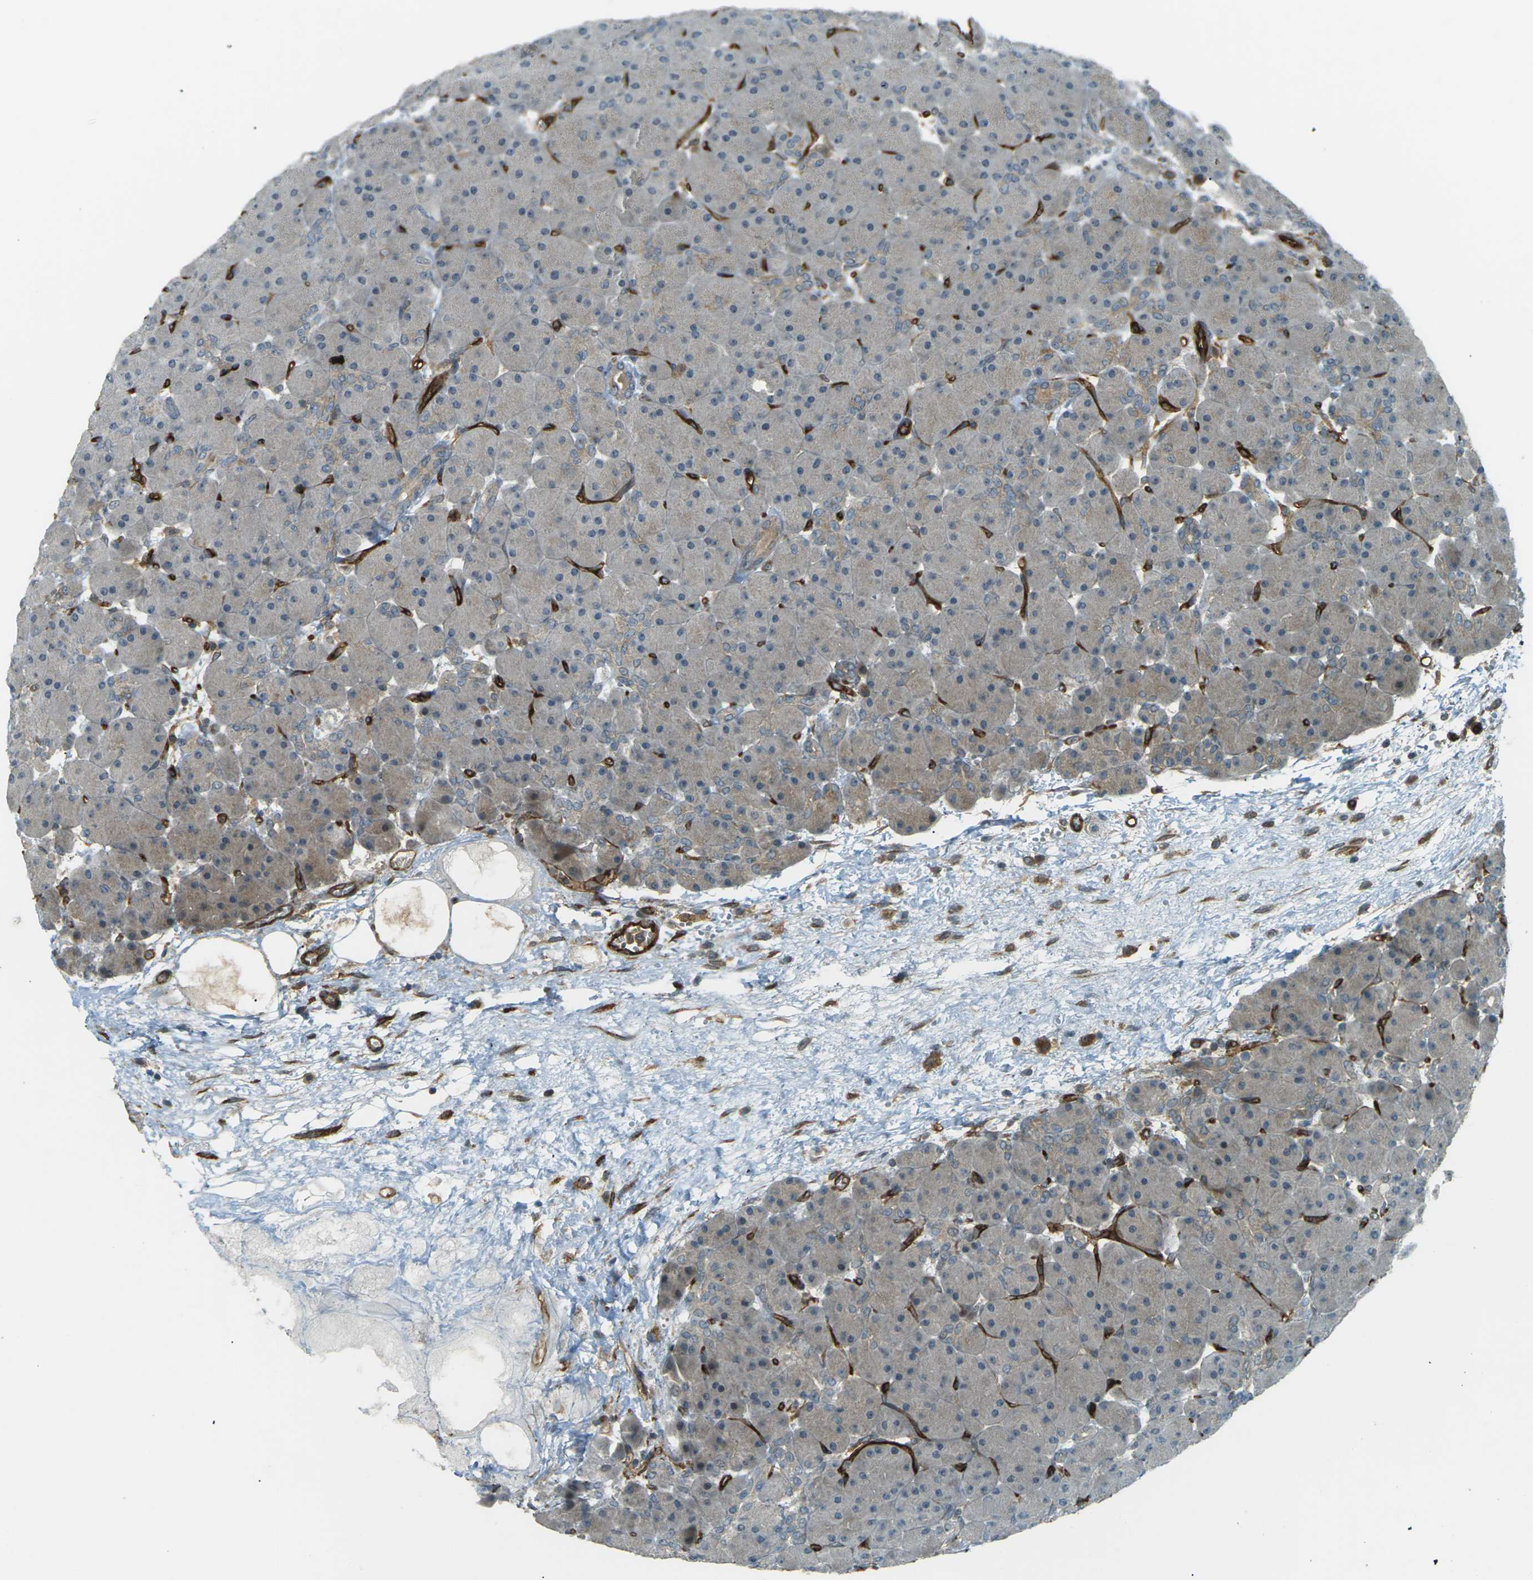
{"staining": {"intensity": "moderate", "quantity": "<25%", "location": "cytoplasmic/membranous"}, "tissue": "pancreas", "cell_type": "Exocrine glandular cells", "image_type": "normal", "snomed": [{"axis": "morphology", "description": "Normal tissue, NOS"}, {"axis": "topography", "description": "Pancreas"}], "caption": "Immunohistochemistry micrograph of unremarkable pancreas: pancreas stained using IHC displays low levels of moderate protein expression localized specifically in the cytoplasmic/membranous of exocrine glandular cells, appearing as a cytoplasmic/membranous brown color.", "gene": "S1PR1", "patient": {"sex": "male", "age": 66}}